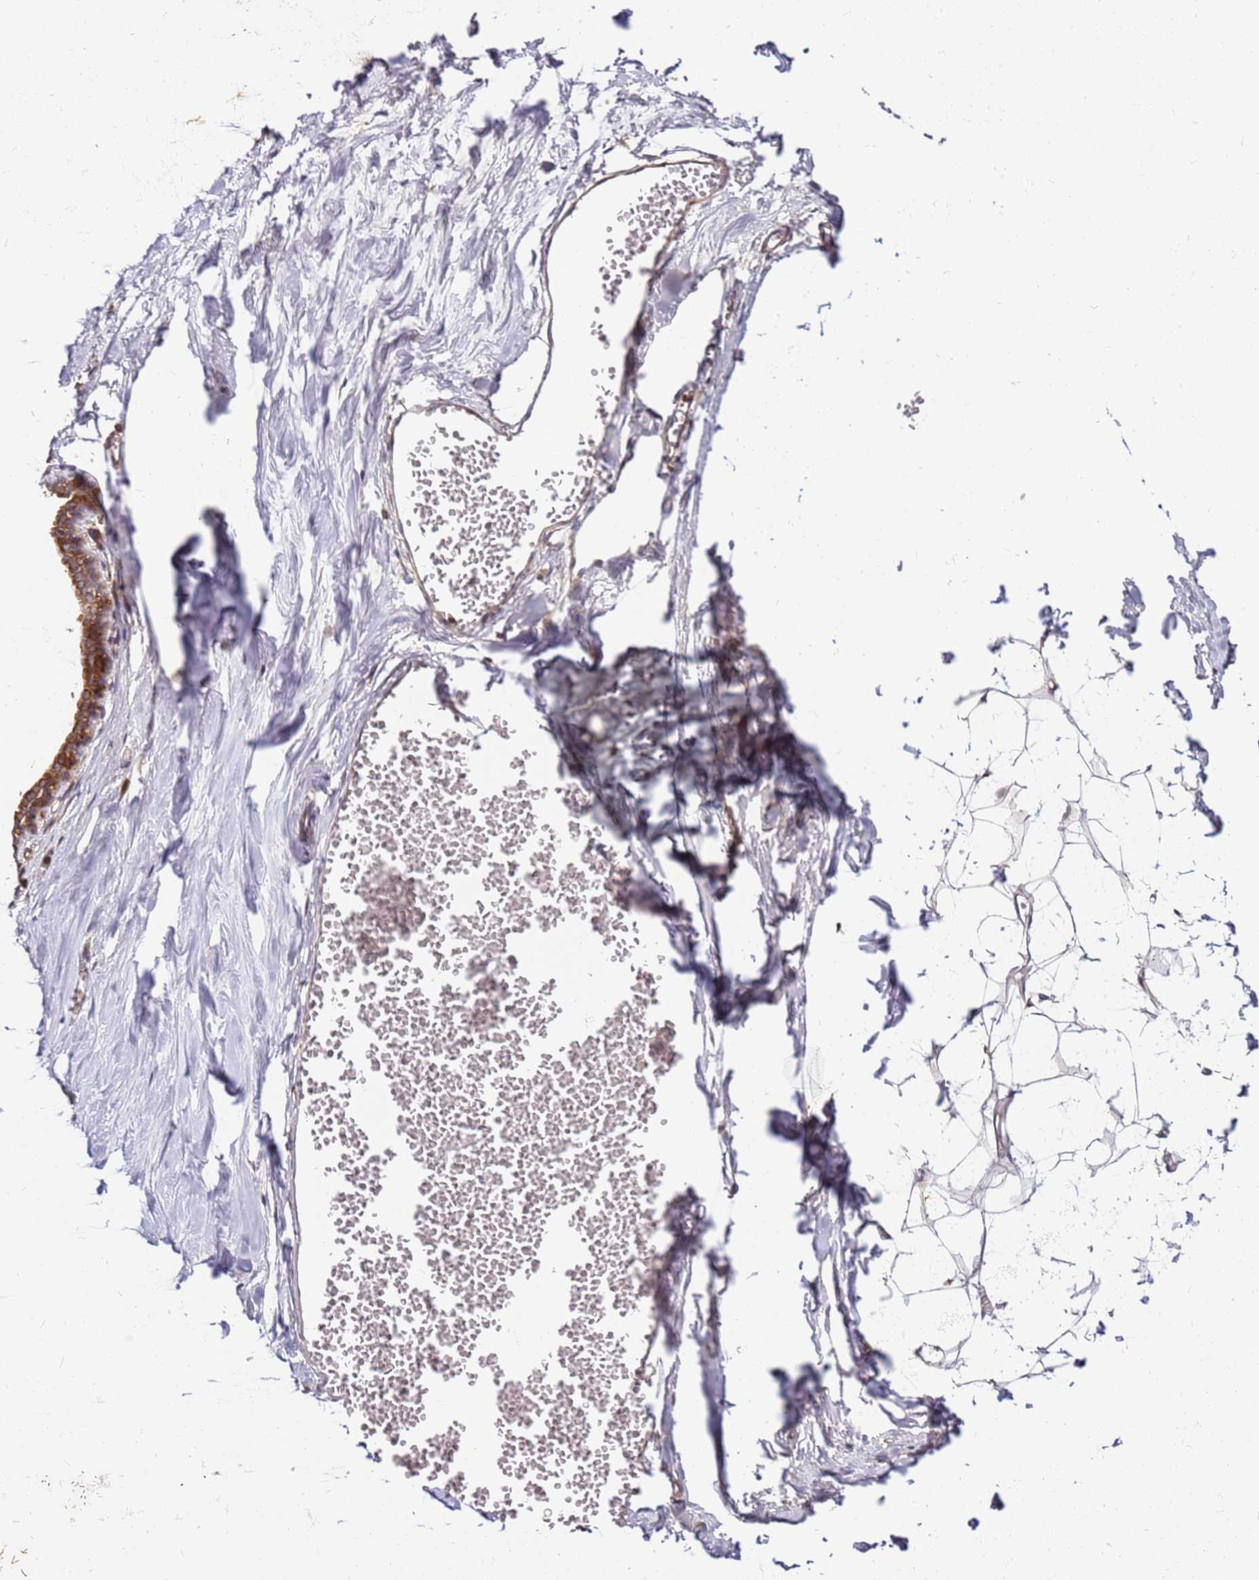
{"staining": {"intensity": "negative", "quantity": "none", "location": "none"}, "tissue": "breast", "cell_type": "Adipocytes", "image_type": "normal", "snomed": [{"axis": "morphology", "description": "Normal tissue, NOS"}, {"axis": "topography", "description": "Breast"}], "caption": "Human breast stained for a protein using immunohistochemistry (IHC) reveals no staining in adipocytes.", "gene": "PIH1D1", "patient": {"sex": "female", "age": 27}}